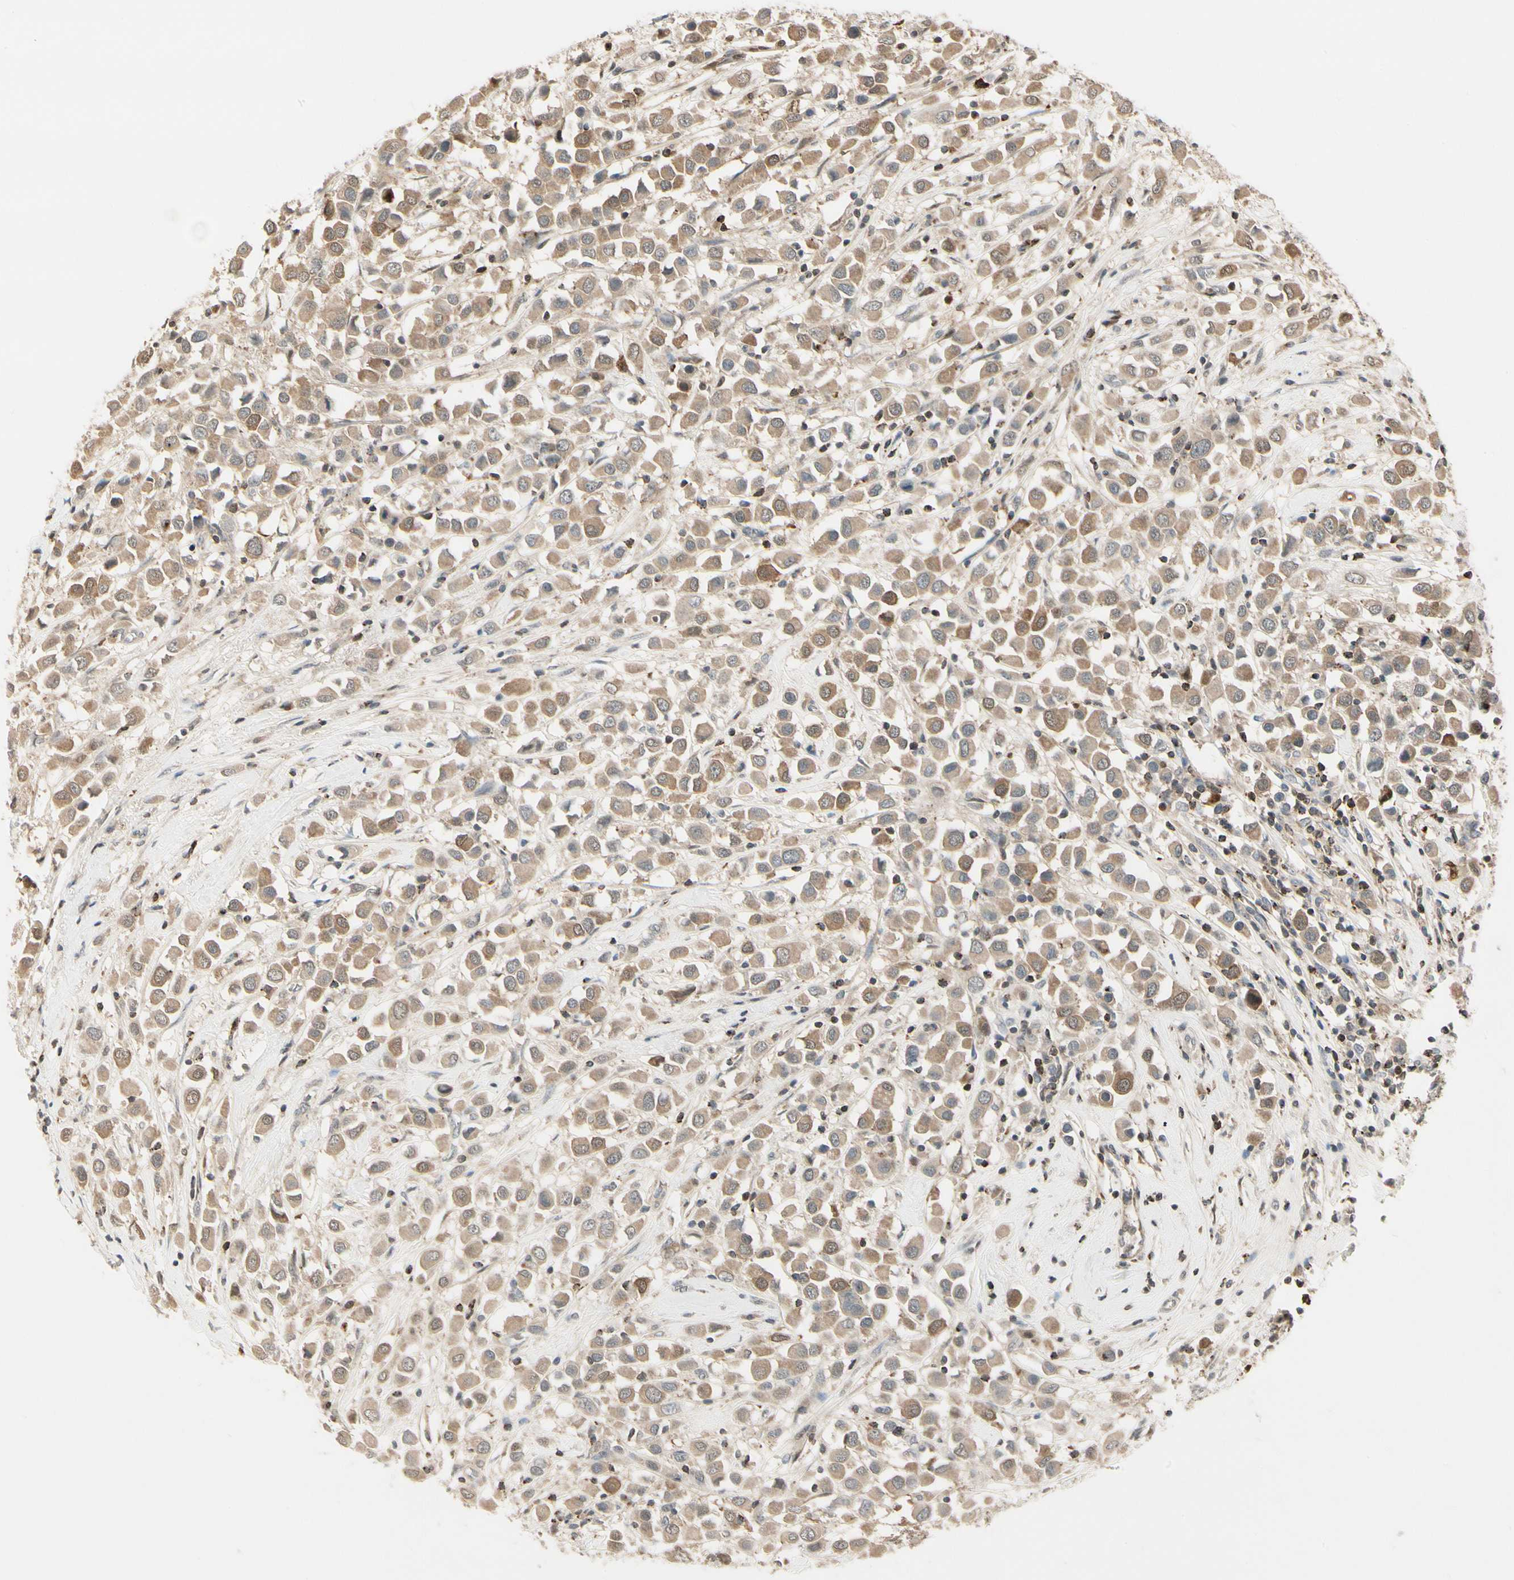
{"staining": {"intensity": "moderate", "quantity": ">75%", "location": "cytoplasmic/membranous"}, "tissue": "breast cancer", "cell_type": "Tumor cells", "image_type": "cancer", "snomed": [{"axis": "morphology", "description": "Duct carcinoma"}, {"axis": "topography", "description": "Breast"}], "caption": "Breast cancer (intraductal carcinoma) stained for a protein (brown) reveals moderate cytoplasmic/membranous positive expression in about >75% of tumor cells.", "gene": "EVC", "patient": {"sex": "female", "age": 61}}